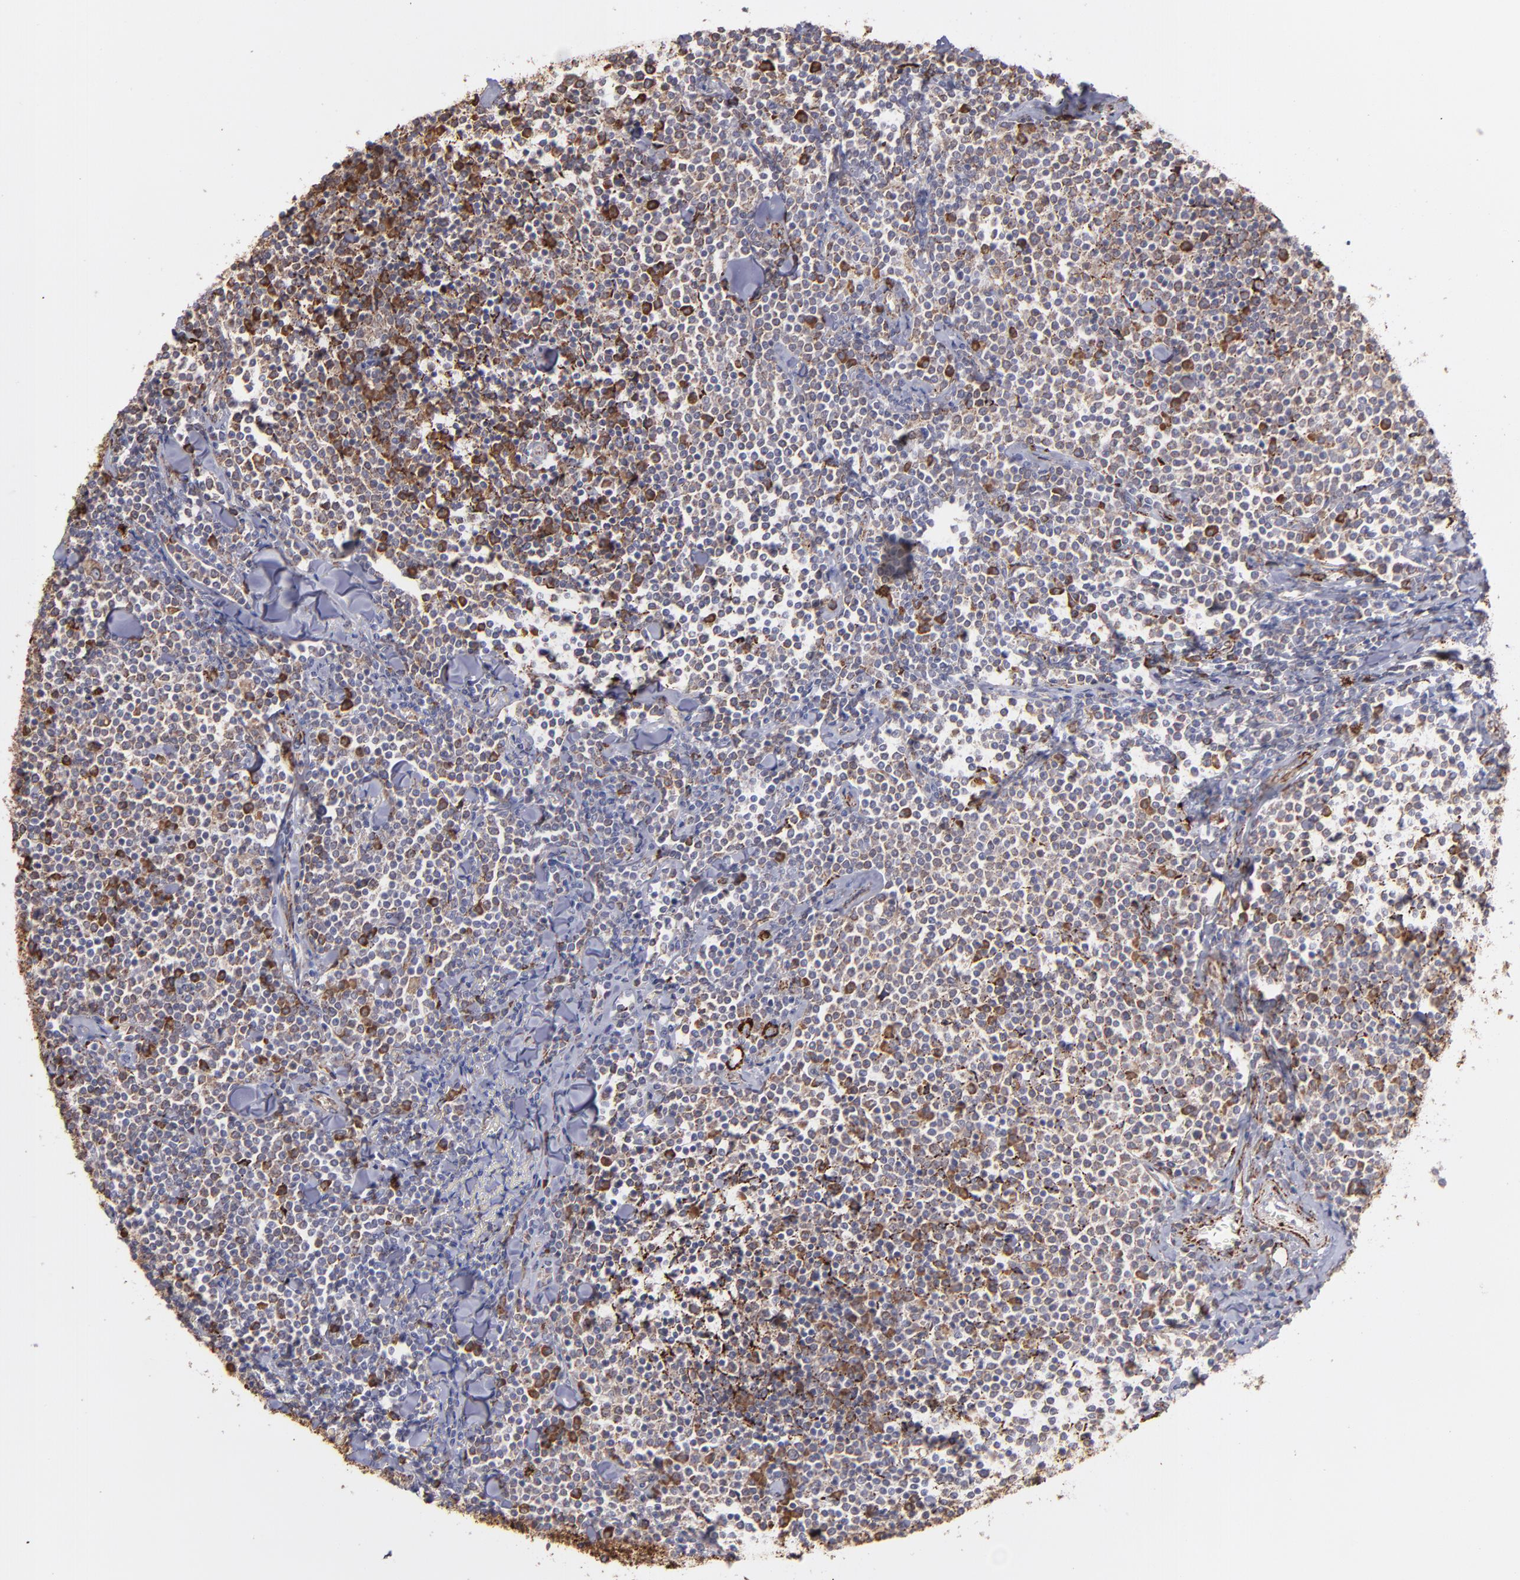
{"staining": {"intensity": "moderate", "quantity": "25%-75%", "location": "cytoplasmic/membranous"}, "tissue": "lymphoma", "cell_type": "Tumor cells", "image_type": "cancer", "snomed": [{"axis": "morphology", "description": "Malignant lymphoma, non-Hodgkin's type, Low grade"}, {"axis": "topography", "description": "Soft tissue"}], "caption": "Protein analysis of malignant lymphoma, non-Hodgkin's type (low-grade) tissue shows moderate cytoplasmic/membranous expression in approximately 25%-75% of tumor cells.", "gene": "MAOB", "patient": {"sex": "male", "age": 92}}